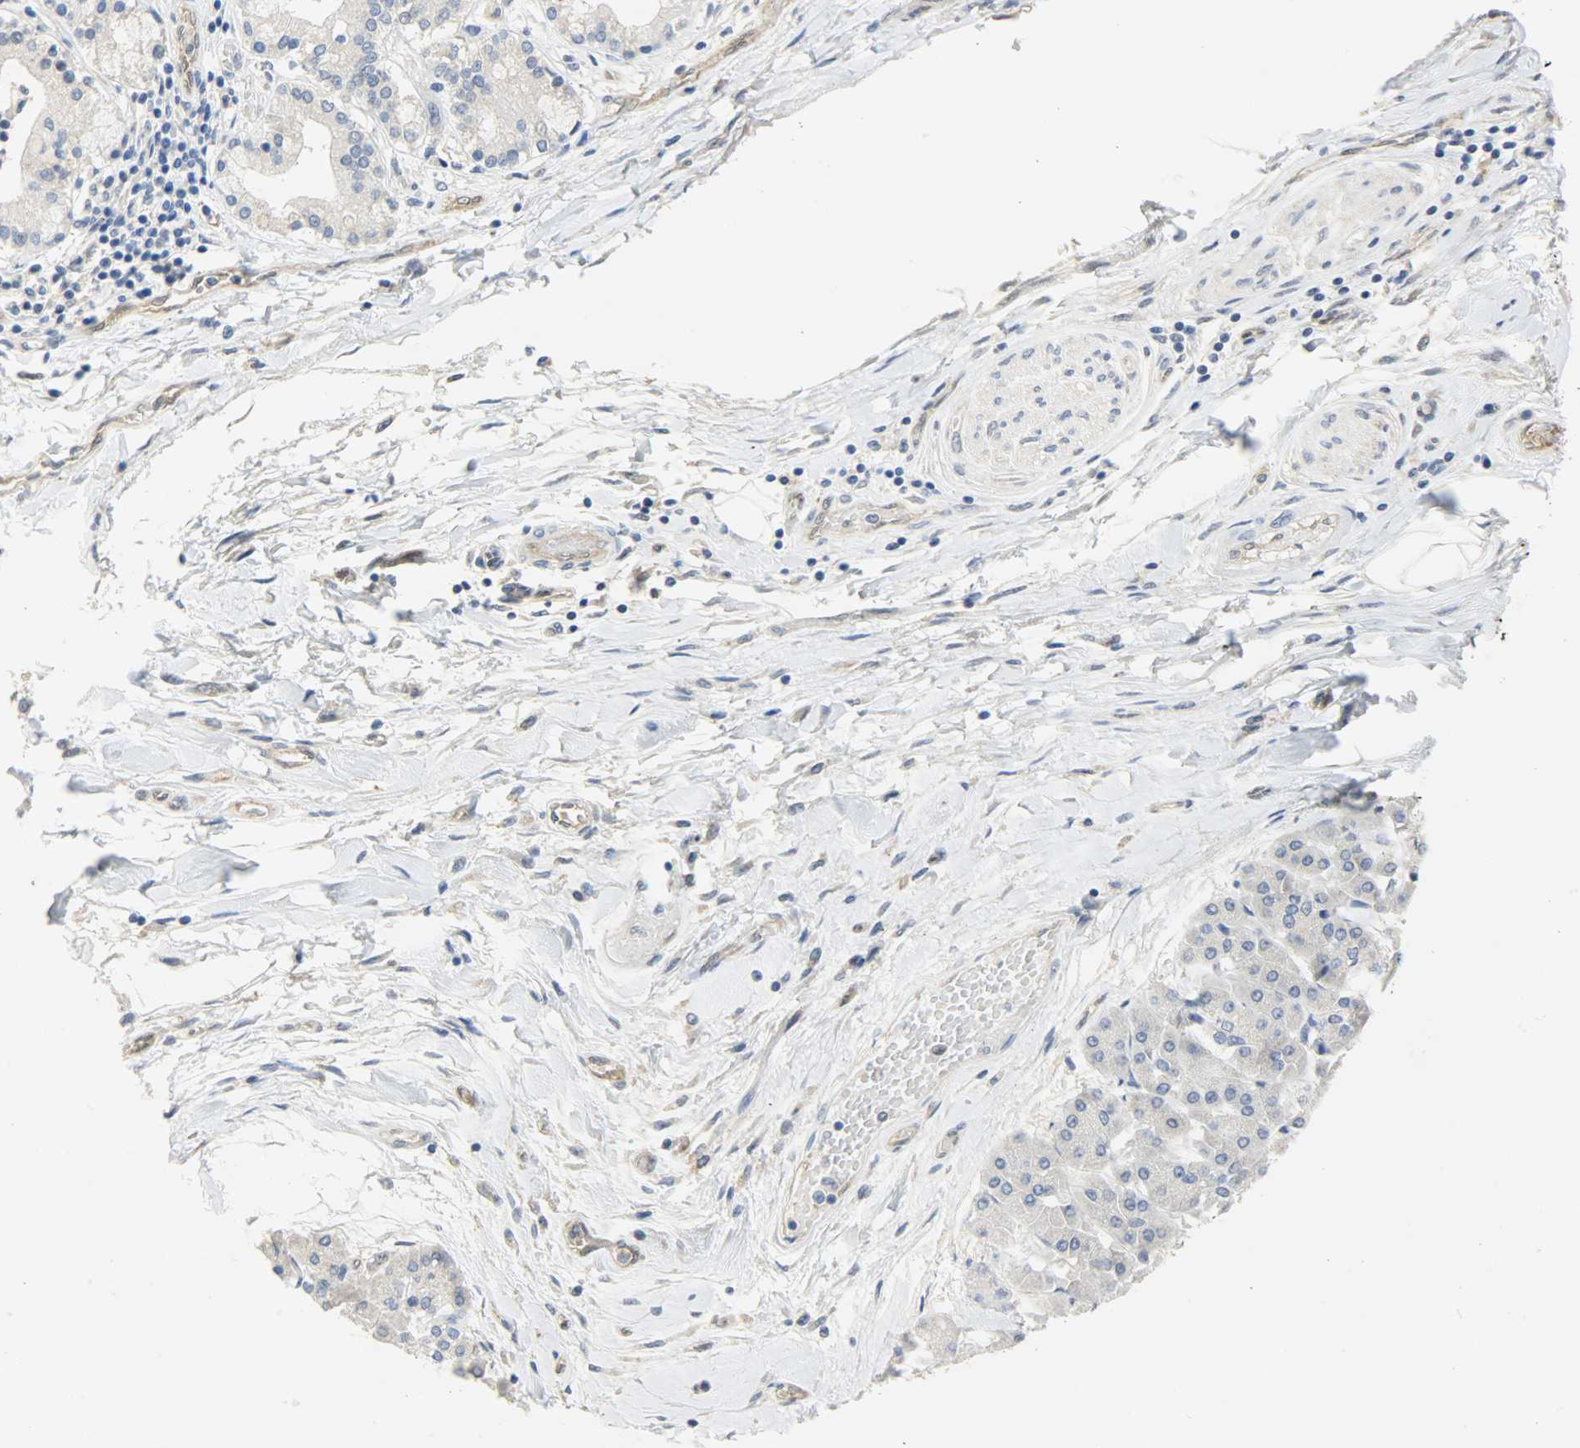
{"staining": {"intensity": "negative", "quantity": "none", "location": "none"}, "tissue": "pancreatic cancer", "cell_type": "Tumor cells", "image_type": "cancer", "snomed": [{"axis": "morphology", "description": "Adenocarcinoma, NOS"}, {"axis": "topography", "description": "Pancreas"}], "caption": "IHC photomicrograph of neoplastic tissue: pancreatic cancer stained with DAB demonstrates no significant protein staining in tumor cells.", "gene": "FKBP1A", "patient": {"sex": "male", "age": 46}}